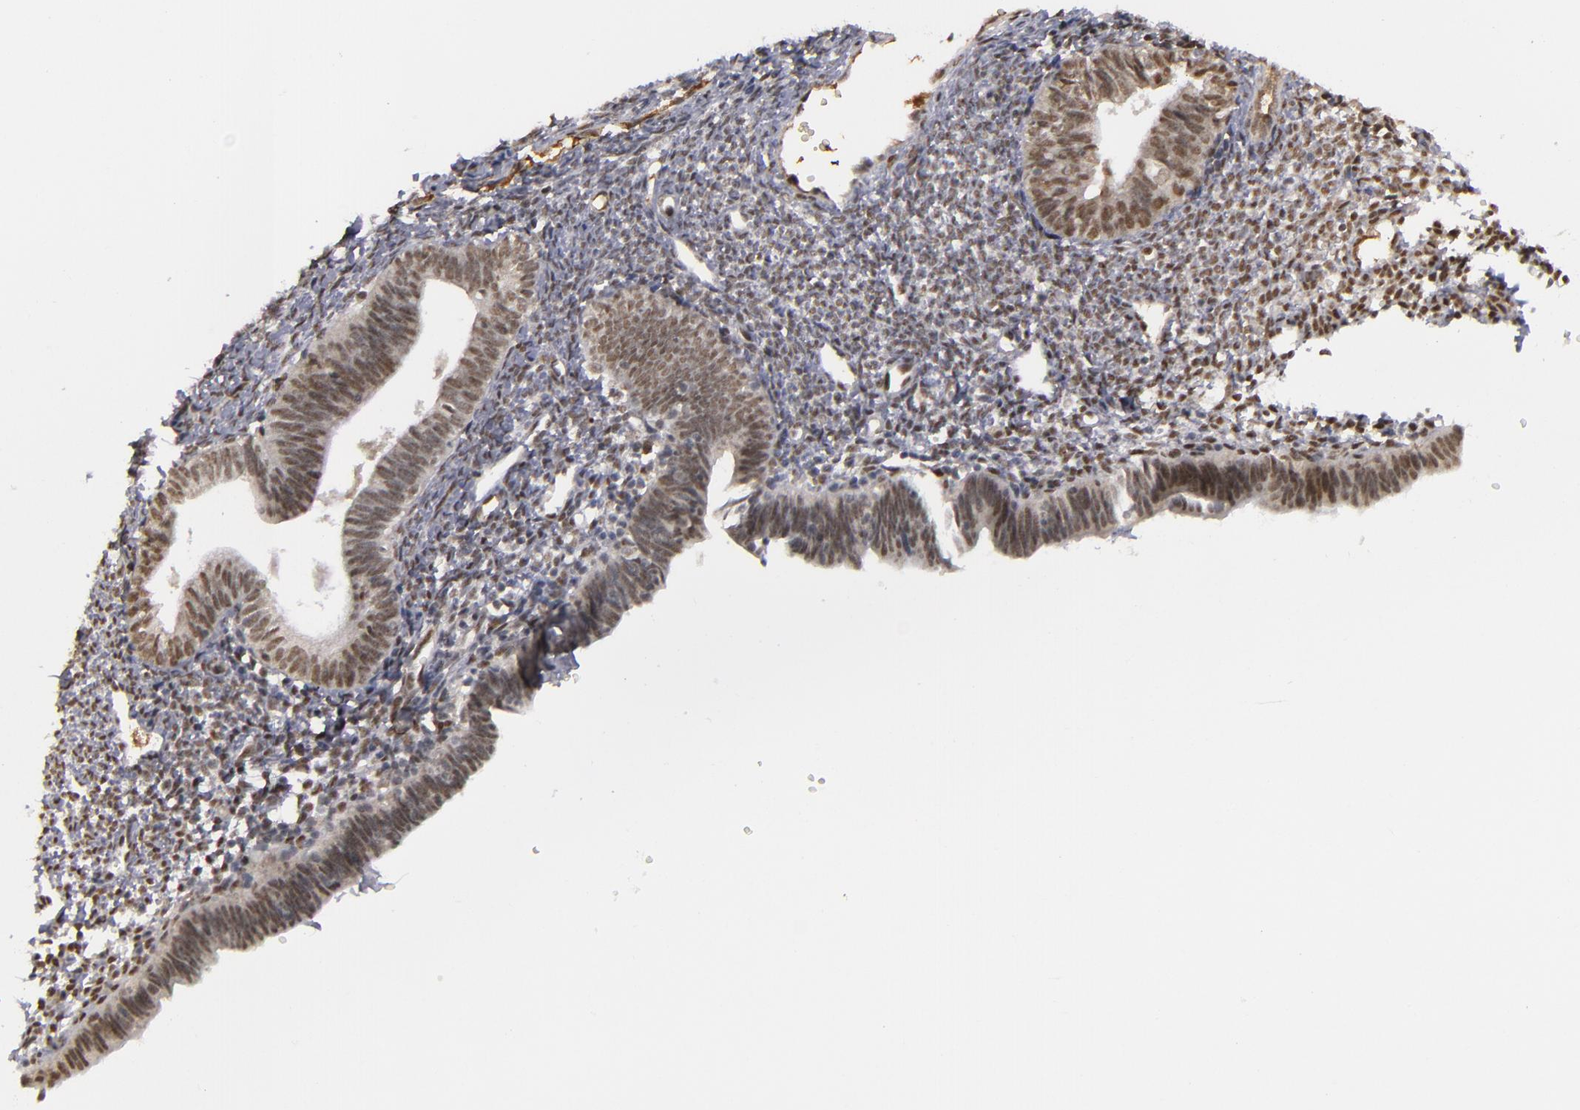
{"staining": {"intensity": "weak", "quantity": ">75%", "location": "nuclear"}, "tissue": "endometrium", "cell_type": "Cells in endometrial stroma", "image_type": "normal", "snomed": [{"axis": "morphology", "description": "Normal tissue, NOS"}, {"axis": "topography", "description": "Endometrium"}], "caption": "Endometrium stained with IHC reveals weak nuclear staining in about >75% of cells in endometrial stroma. (Brightfield microscopy of DAB IHC at high magnification).", "gene": "ZNF234", "patient": {"sex": "female", "age": 61}}